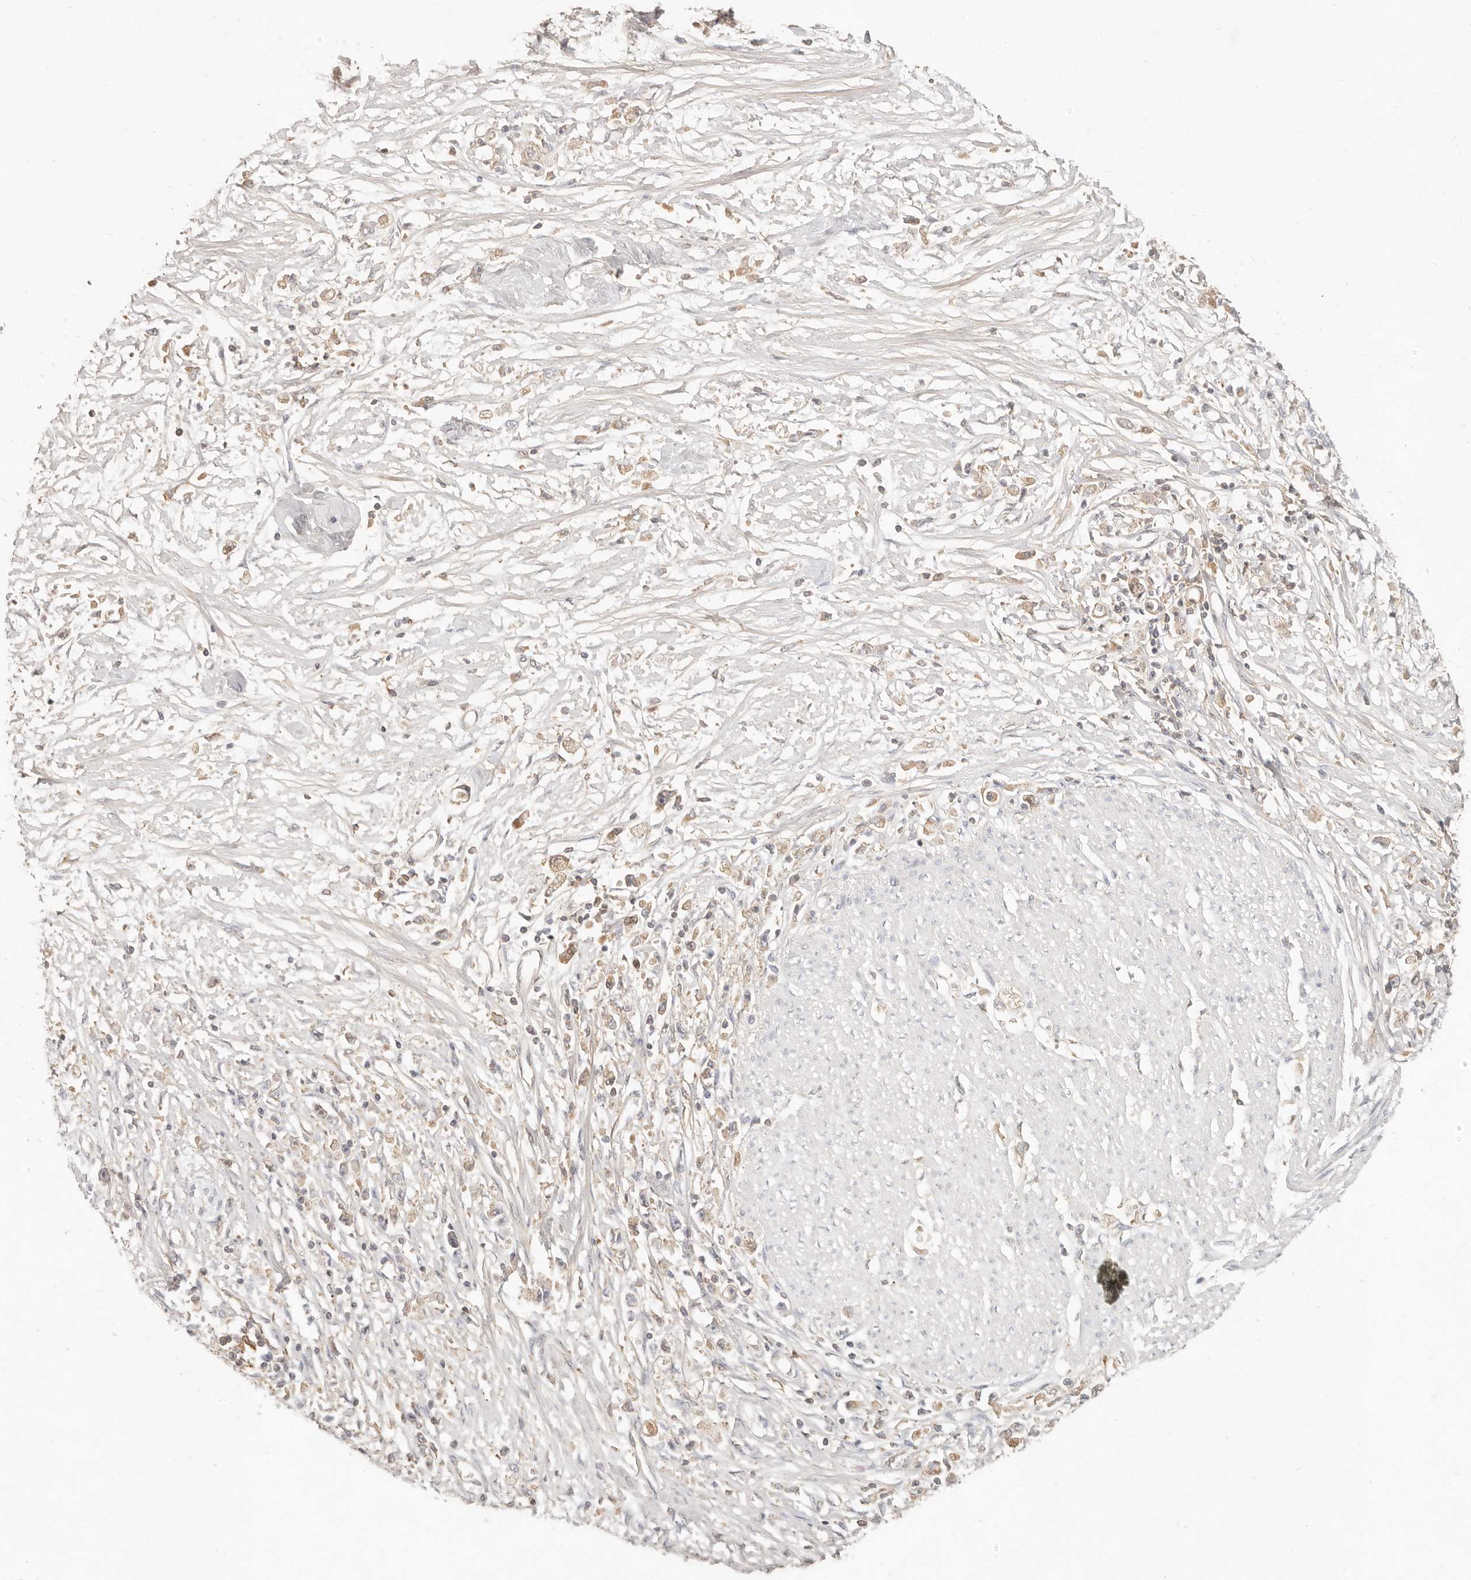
{"staining": {"intensity": "weak", "quantity": "25%-75%", "location": "cytoplasmic/membranous"}, "tissue": "stomach cancer", "cell_type": "Tumor cells", "image_type": "cancer", "snomed": [{"axis": "morphology", "description": "Adenocarcinoma, NOS"}, {"axis": "topography", "description": "Stomach"}], "caption": "Immunohistochemical staining of stomach cancer demonstrates weak cytoplasmic/membranous protein staining in about 25%-75% of tumor cells.", "gene": "NECAP2", "patient": {"sex": "female", "age": 59}}